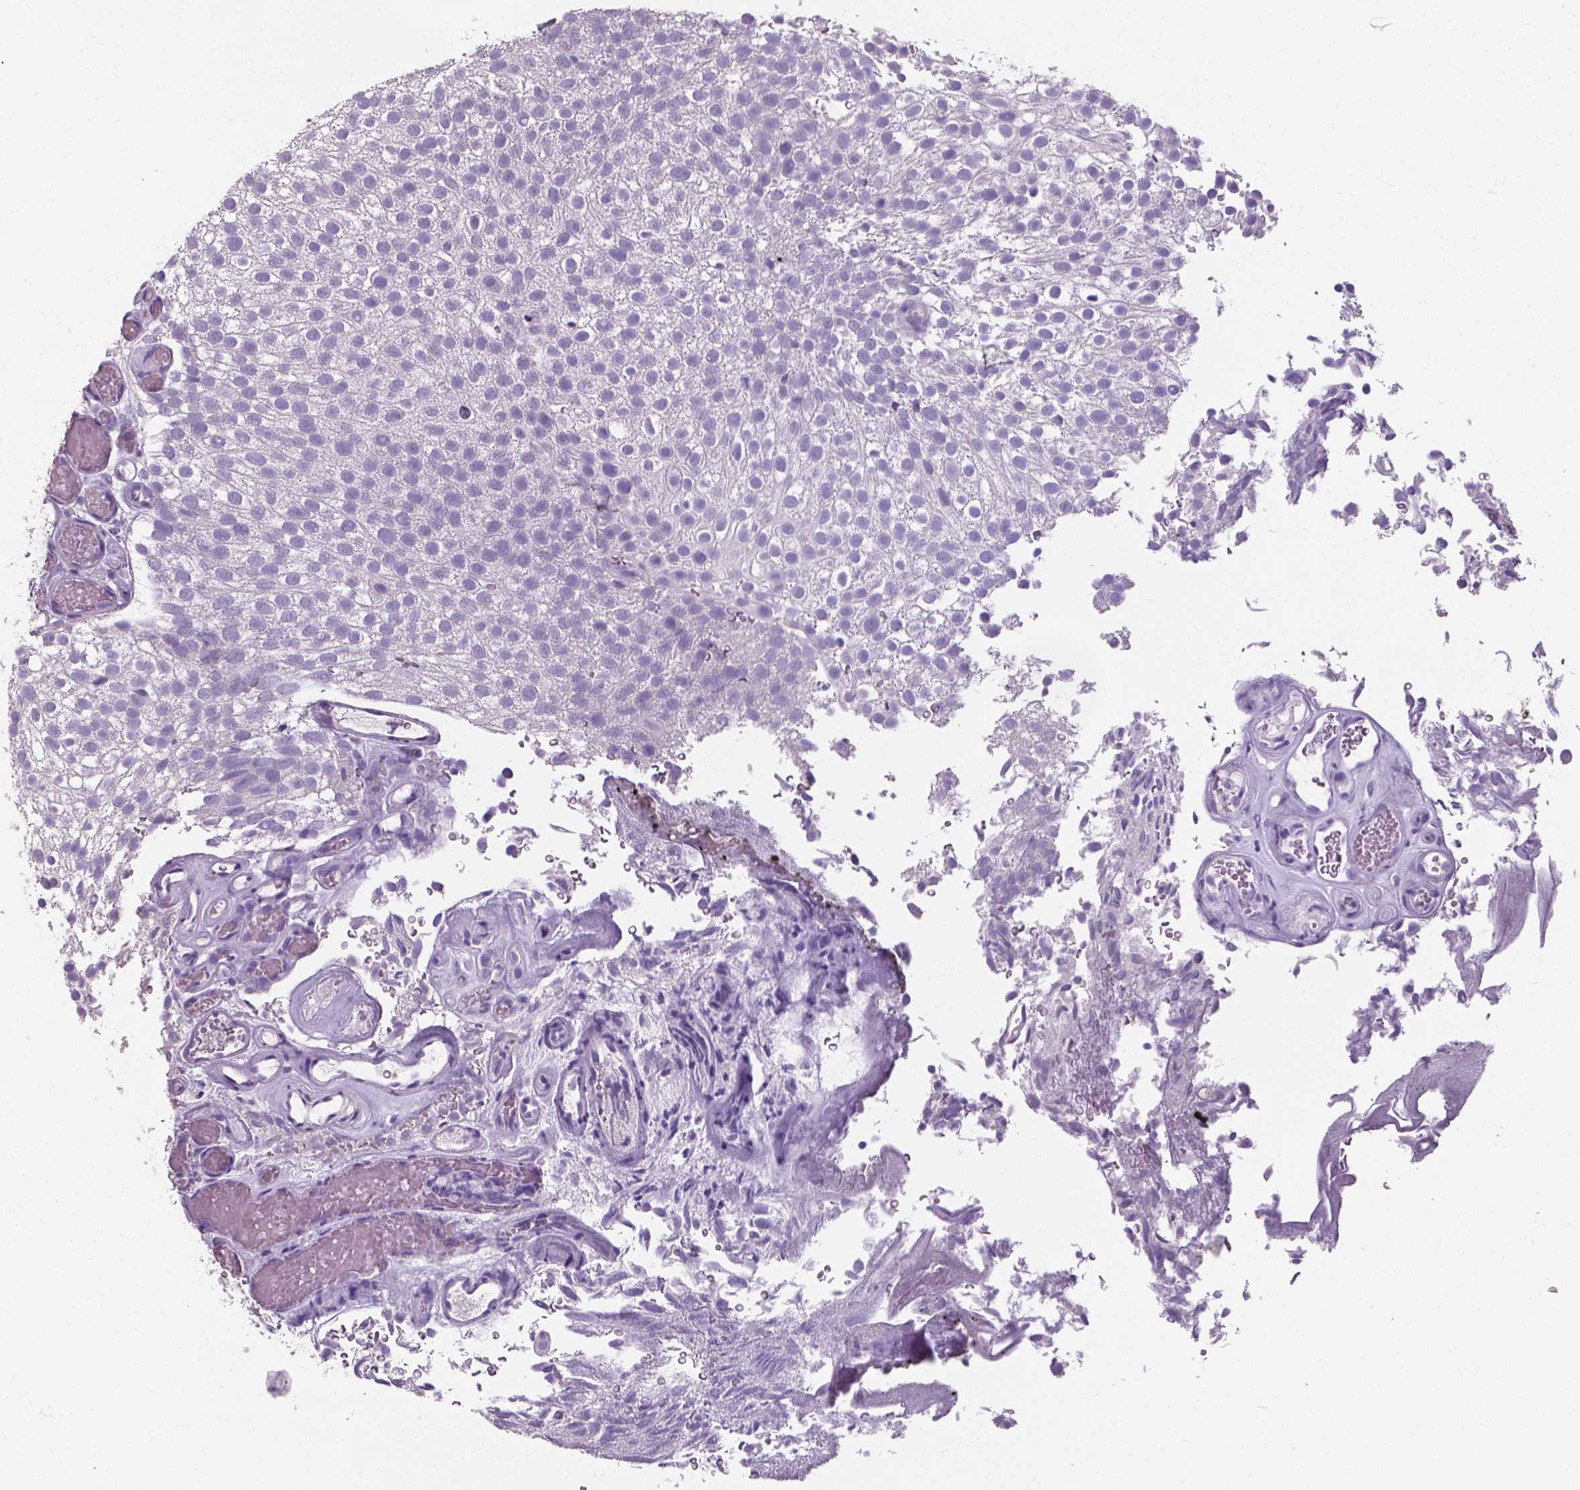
{"staining": {"intensity": "negative", "quantity": "none", "location": "none"}, "tissue": "urothelial cancer", "cell_type": "Tumor cells", "image_type": "cancer", "snomed": [{"axis": "morphology", "description": "Urothelial carcinoma, Low grade"}, {"axis": "topography", "description": "Urinary bladder"}], "caption": "Tumor cells show no significant staining in low-grade urothelial carcinoma.", "gene": "XPNPEP2", "patient": {"sex": "male", "age": 78}}